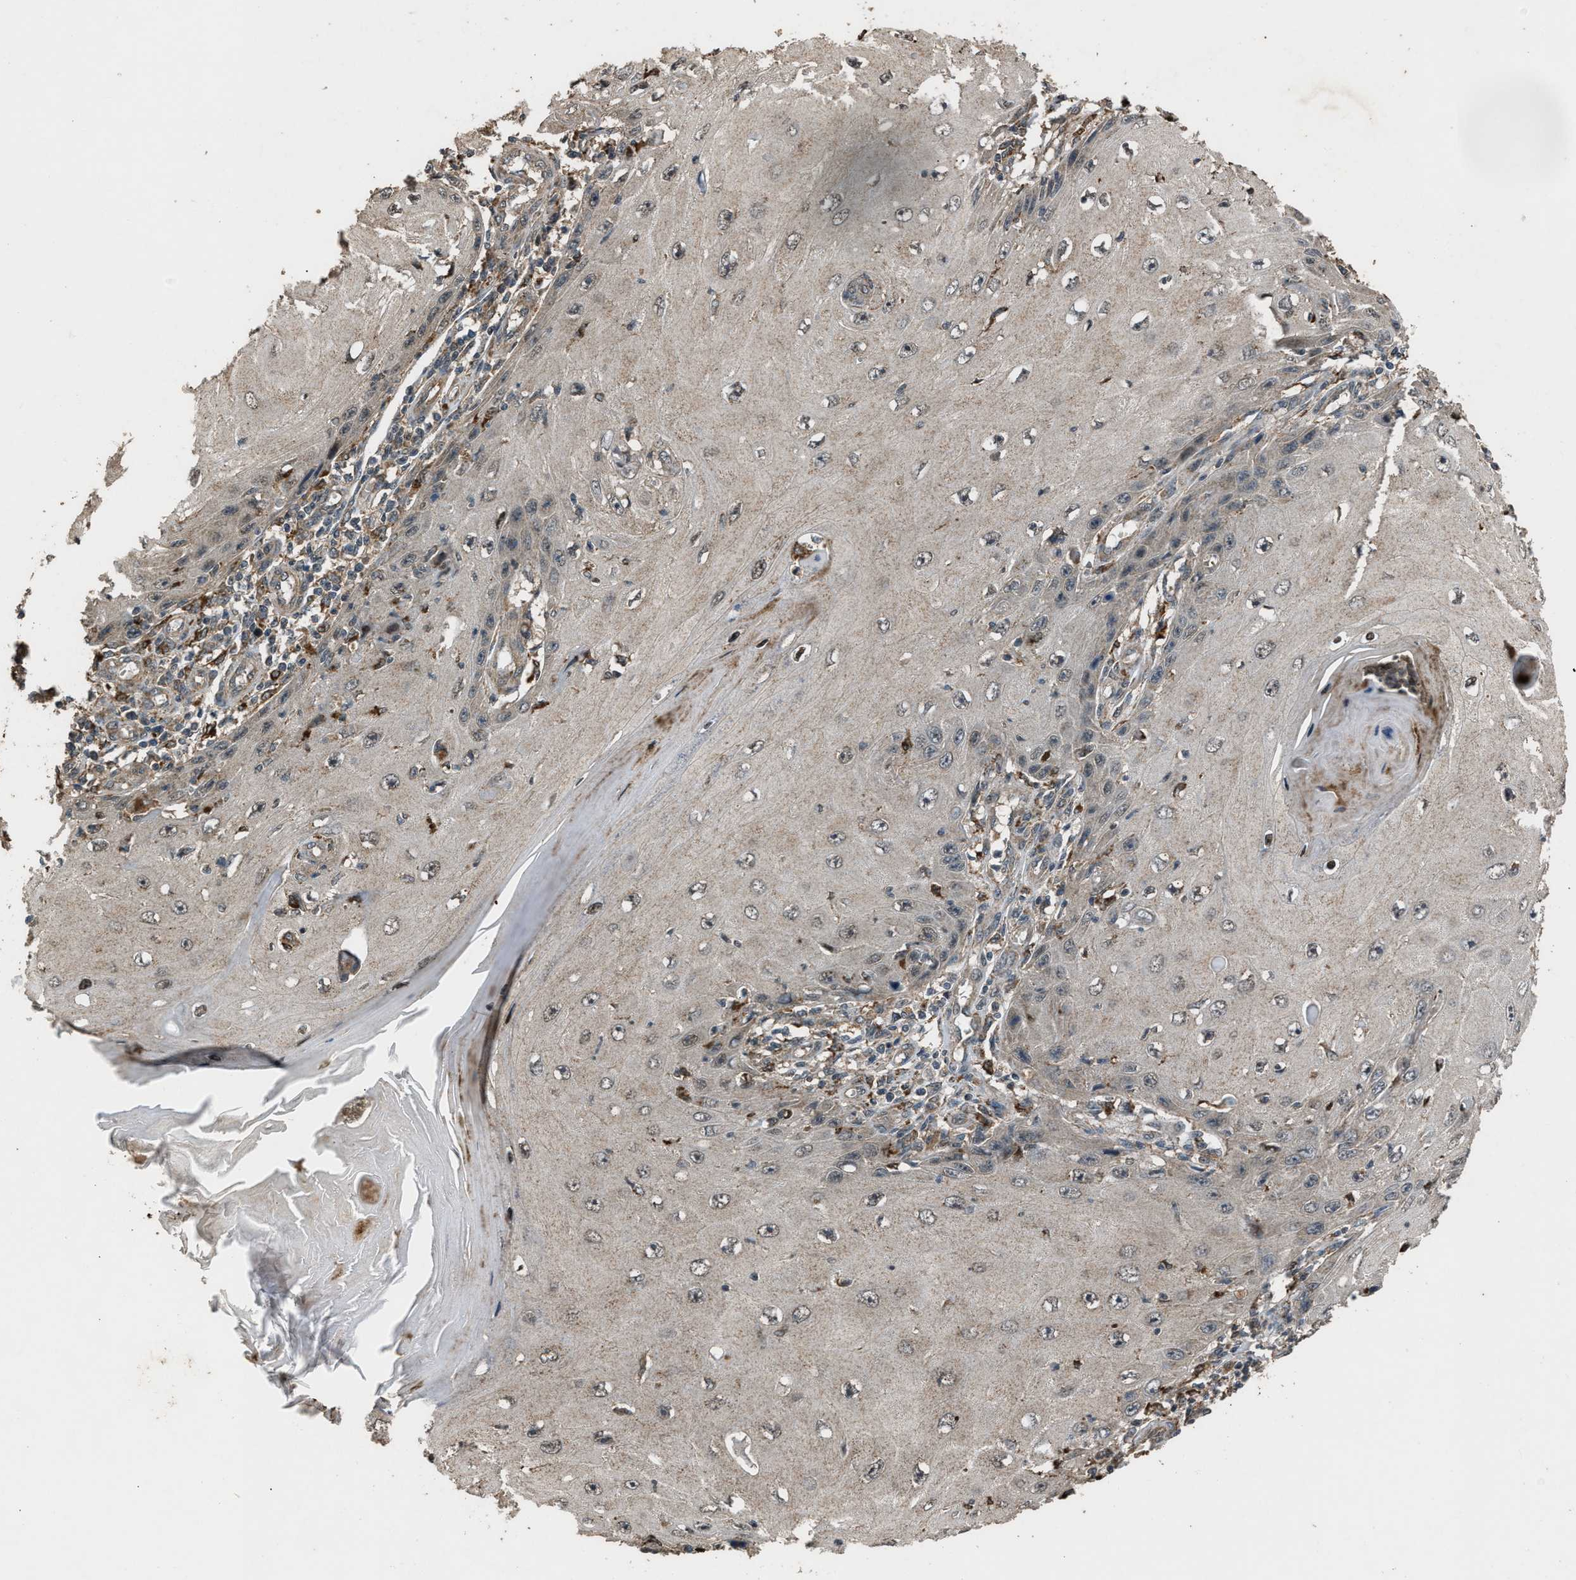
{"staining": {"intensity": "weak", "quantity": ">75%", "location": "cytoplasmic/membranous"}, "tissue": "skin cancer", "cell_type": "Tumor cells", "image_type": "cancer", "snomed": [{"axis": "morphology", "description": "Squamous cell carcinoma, NOS"}, {"axis": "topography", "description": "Skin"}], "caption": "Immunohistochemical staining of squamous cell carcinoma (skin) displays low levels of weak cytoplasmic/membranous expression in approximately >75% of tumor cells.", "gene": "PSMD1", "patient": {"sex": "female", "age": 73}}